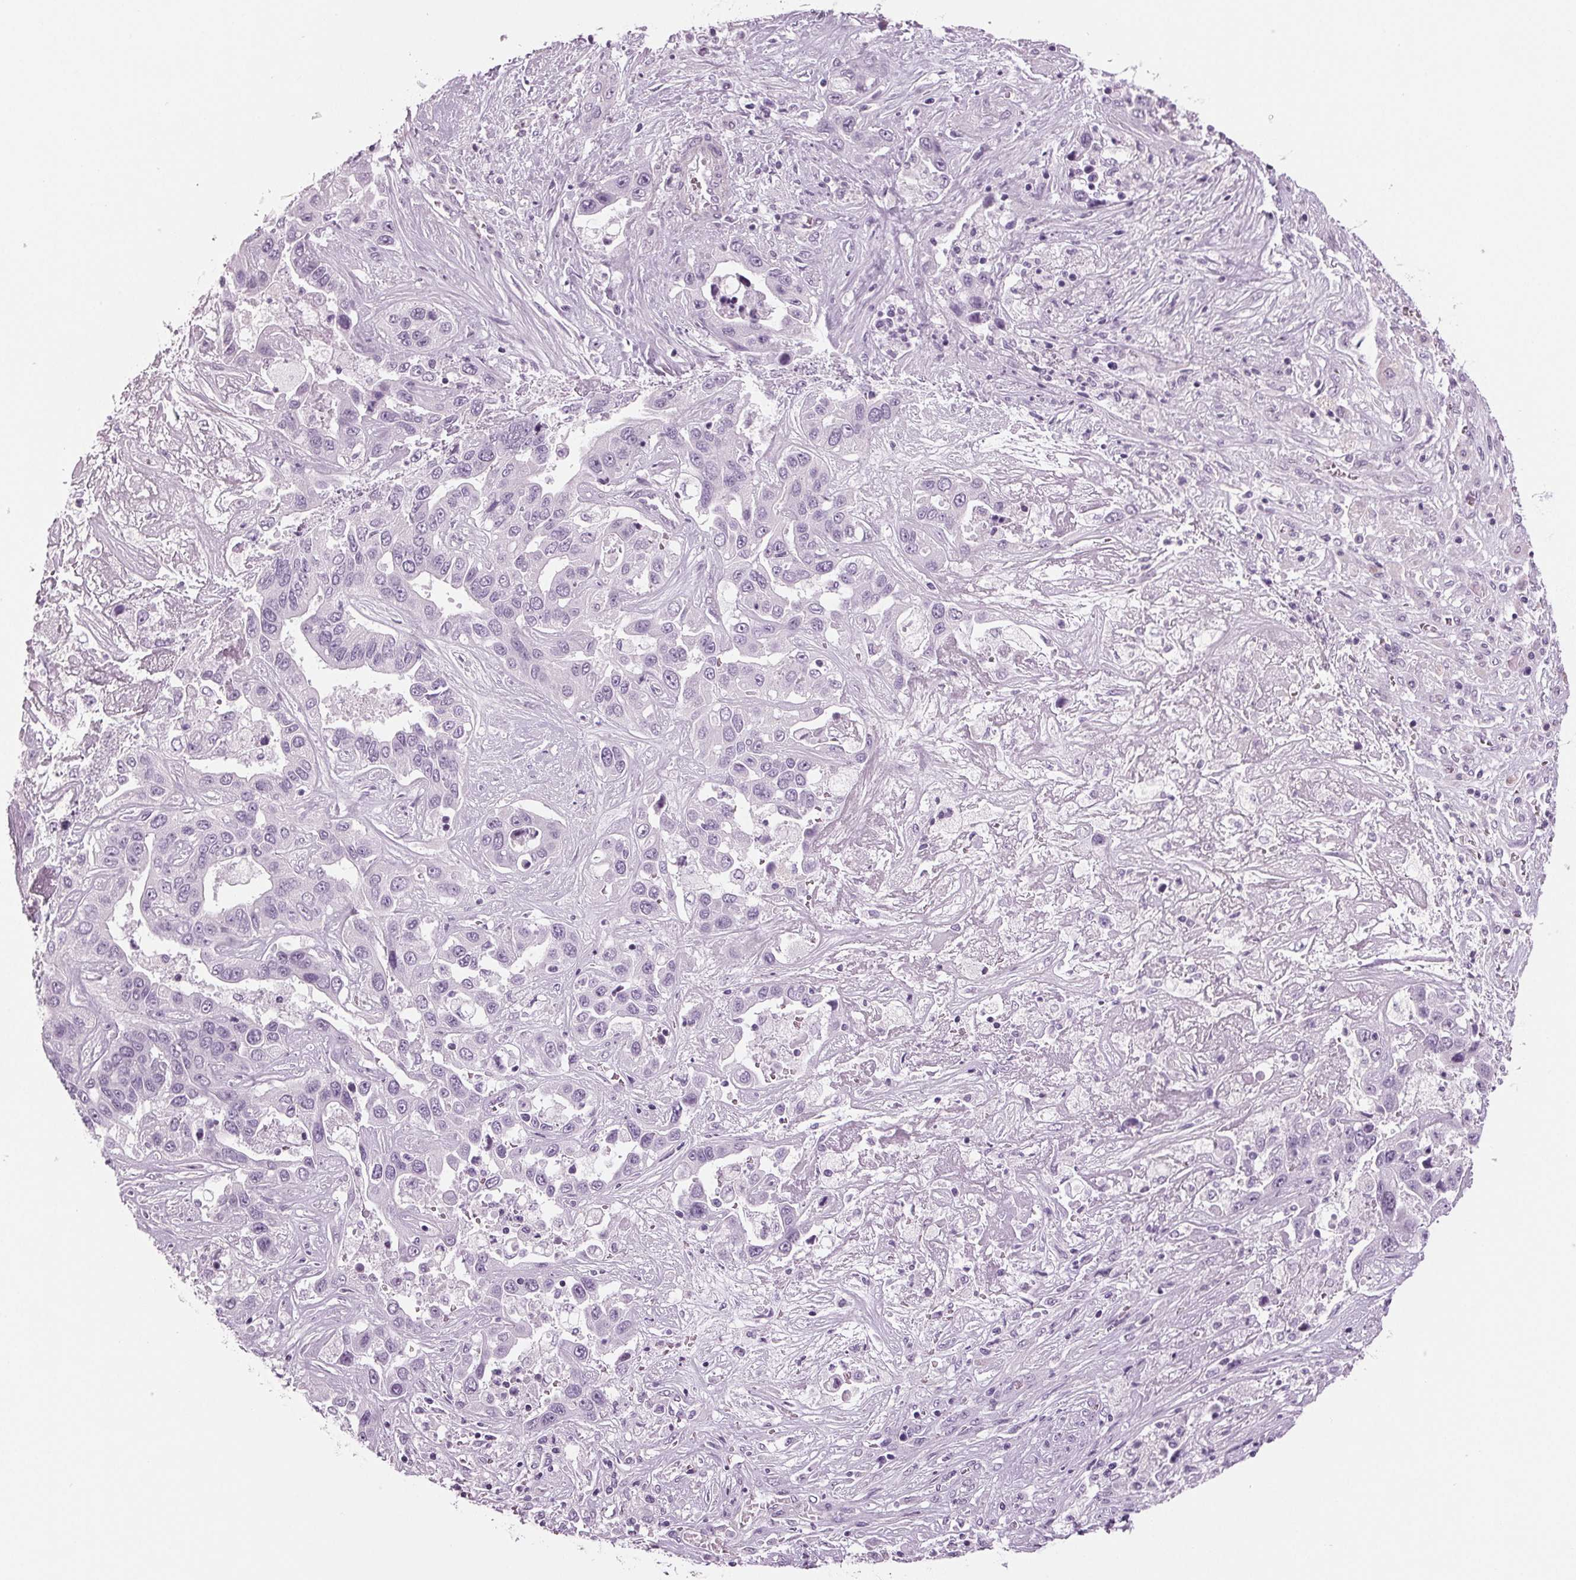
{"staining": {"intensity": "negative", "quantity": "none", "location": "none"}, "tissue": "liver cancer", "cell_type": "Tumor cells", "image_type": "cancer", "snomed": [{"axis": "morphology", "description": "Cholangiocarcinoma"}, {"axis": "topography", "description": "Liver"}], "caption": "Tumor cells are negative for protein expression in human liver cancer. (Brightfield microscopy of DAB immunohistochemistry at high magnification).", "gene": "BHLHE22", "patient": {"sex": "female", "age": 52}}